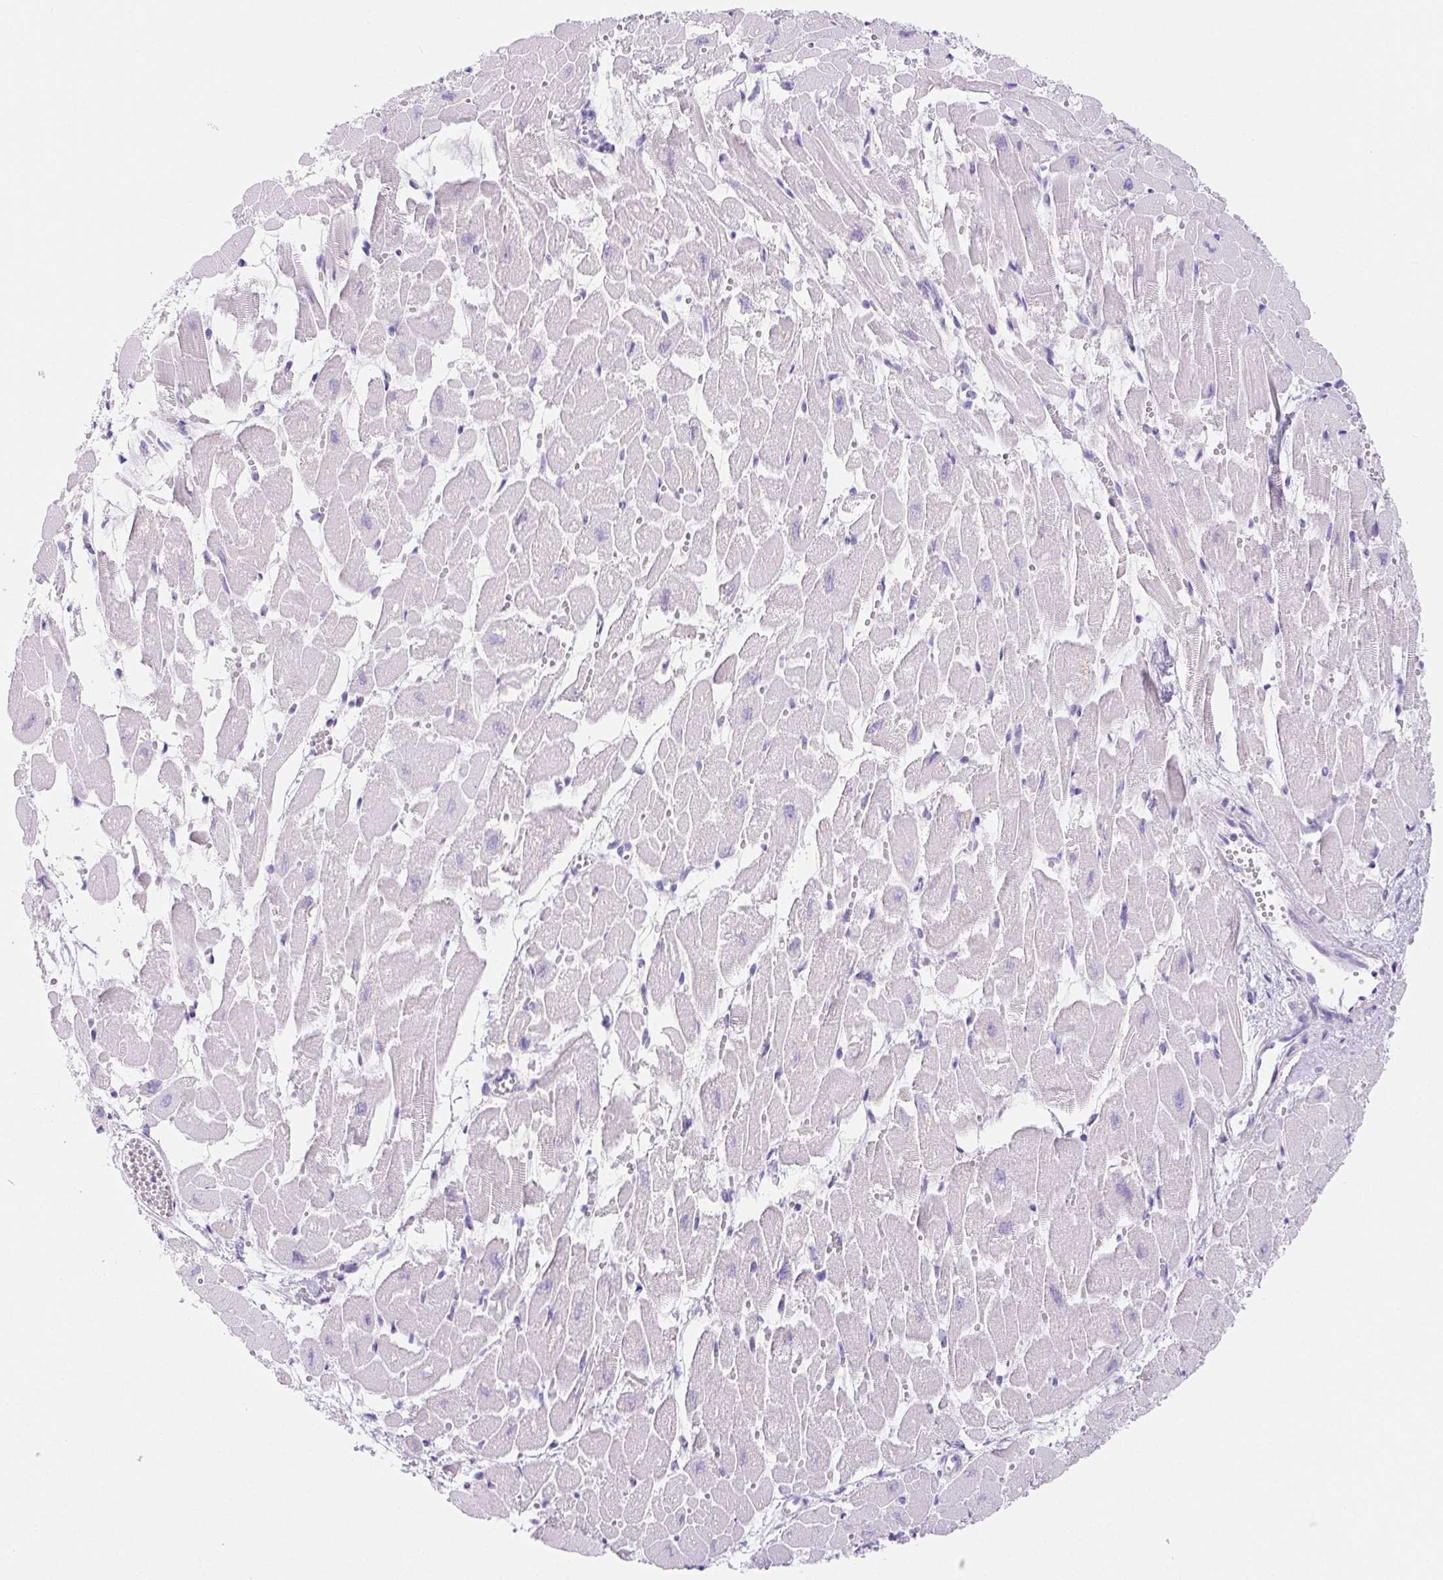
{"staining": {"intensity": "negative", "quantity": "none", "location": "none"}, "tissue": "heart muscle", "cell_type": "Cardiomyocytes", "image_type": "normal", "snomed": [{"axis": "morphology", "description": "Normal tissue, NOS"}, {"axis": "topography", "description": "Heart"}], "caption": "Cardiomyocytes are negative for protein expression in normal human heart muscle. (Immunohistochemistry (ihc), brightfield microscopy, high magnification).", "gene": "PNLIP", "patient": {"sex": "female", "age": 52}}